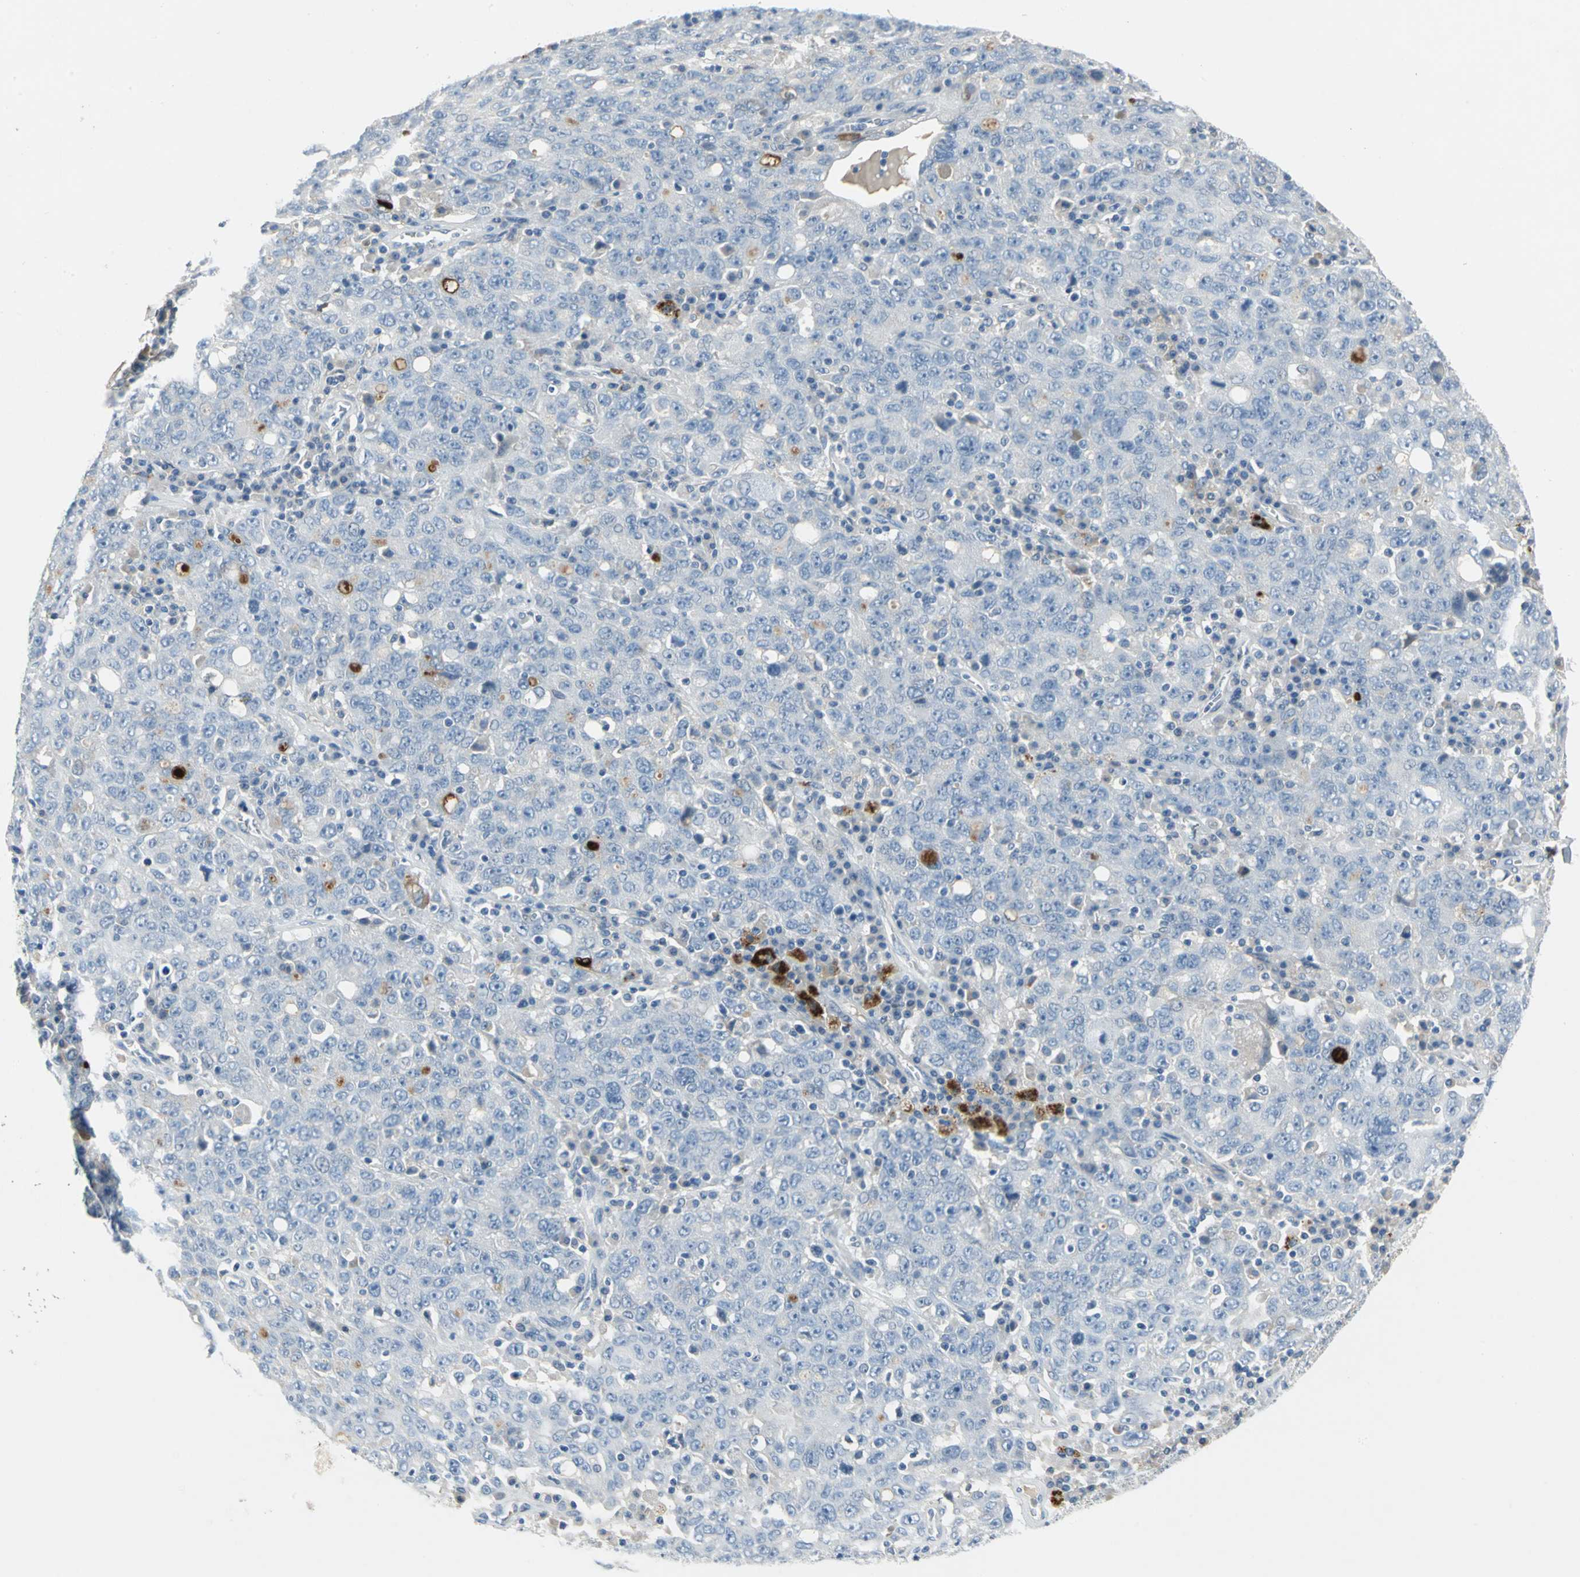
{"staining": {"intensity": "strong", "quantity": "<25%", "location": "cytoplasmic/membranous"}, "tissue": "ovarian cancer", "cell_type": "Tumor cells", "image_type": "cancer", "snomed": [{"axis": "morphology", "description": "Carcinoma, endometroid"}, {"axis": "topography", "description": "Ovary"}], "caption": "Immunohistochemistry staining of ovarian cancer (endometroid carcinoma), which reveals medium levels of strong cytoplasmic/membranous positivity in approximately <25% of tumor cells indicating strong cytoplasmic/membranous protein expression. The staining was performed using DAB (brown) for protein detection and nuclei were counterstained in hematoxylin (blue).", "gene": "PTGDS", "patient": {"sex": "female", "age": 62}}